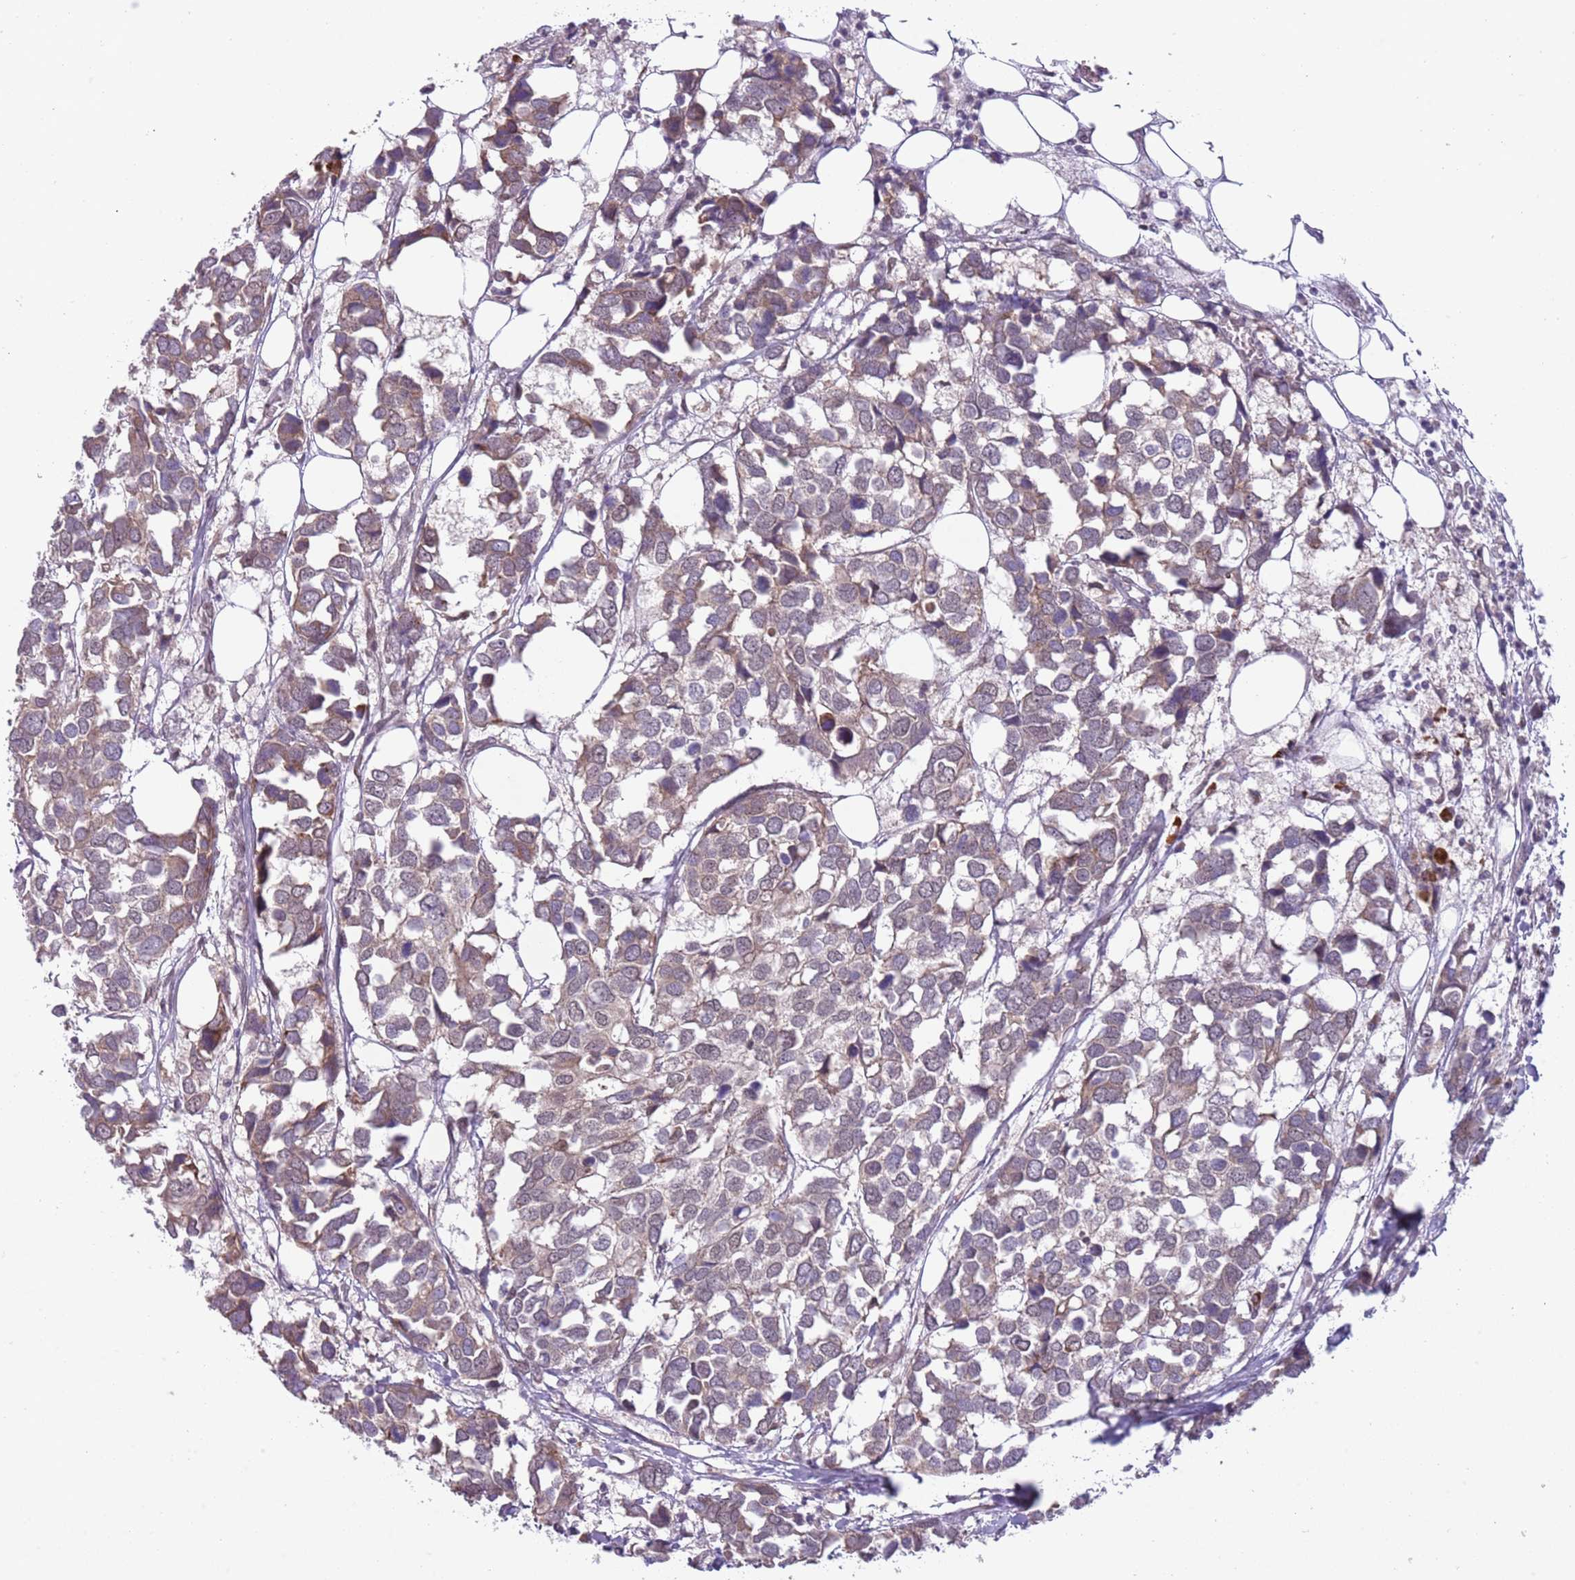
{"staining": {"intensity": "weak", "quantity": ">75%", "location": "cytoplasmic/membranous"}, "tissue": "breast cancer", "cell_type": "Tumor cells", "image_type": "cancer", "snomed": [{"axis": "morphology", "description": "Duct carcinoma"}, {"axis": "topography", "description": "Breast"}], "caption": "Immunohistochemistry (IHC) photomicrograph of neoplastic tissue: breast cancer (intraductal carcinoma) stained using immunohistochemistry (IHC) reveals low levels of weak protein expression localized specifically in the cytoplasmic/membranous of tumor cells, appearing as a cytoplasmic/membranous brown color.", "gene": "TM2D1", "patient": {"sex": "female", "age": 83}}